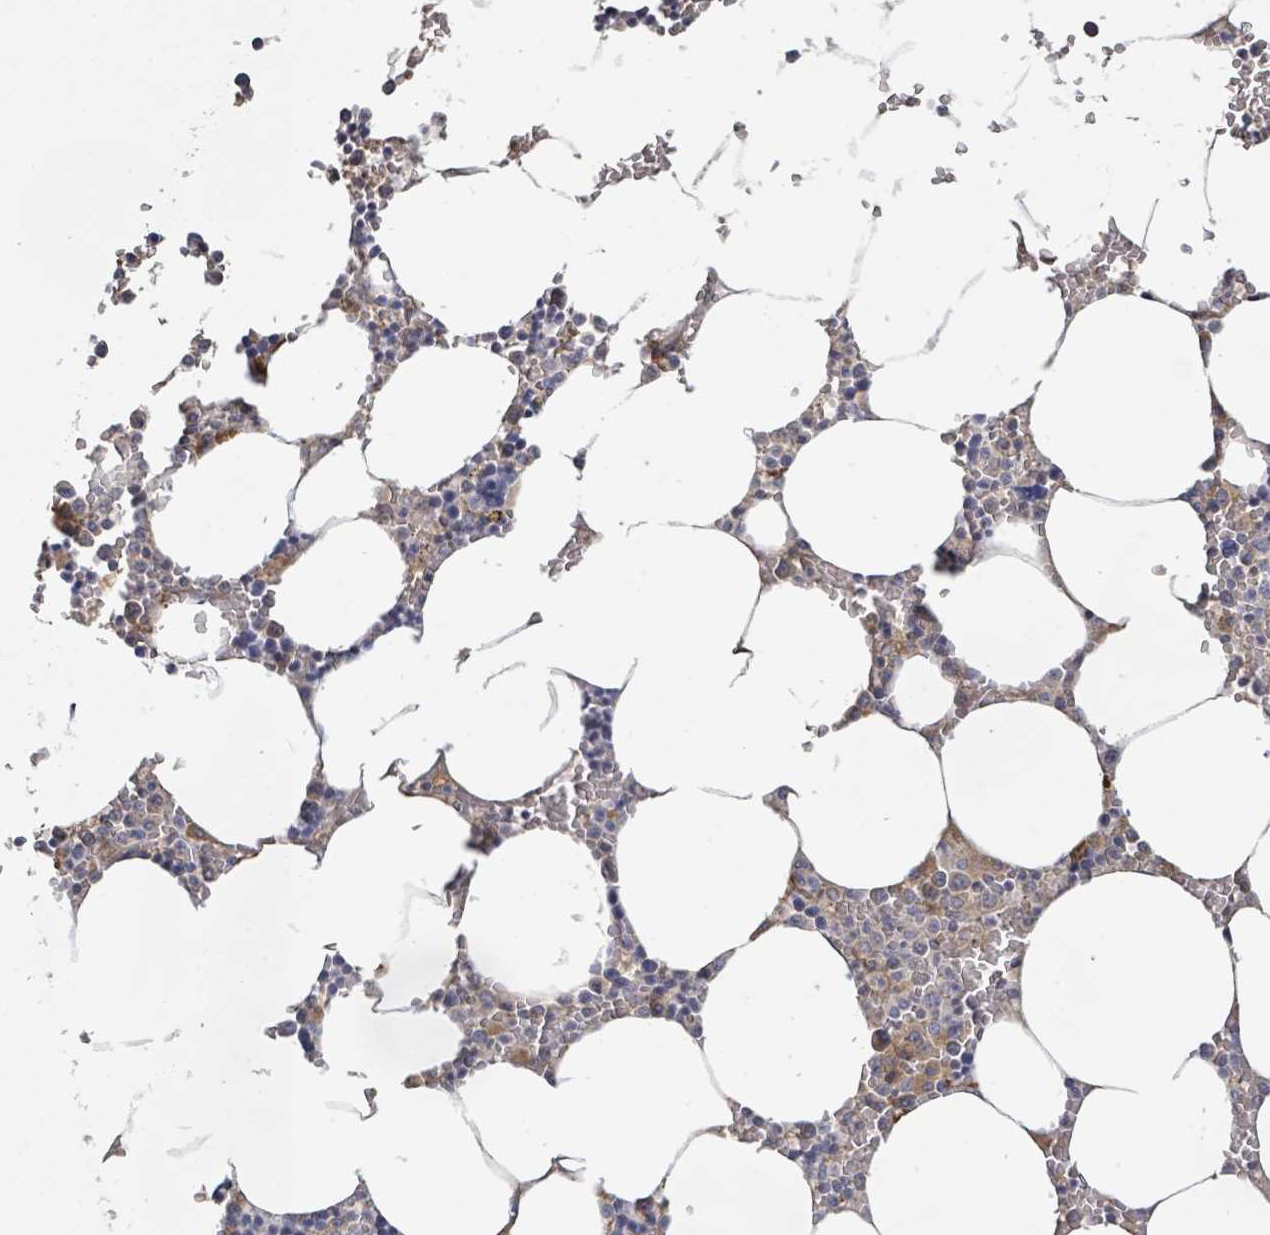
{"staining": {"intensity": "moderate", "quantity": "<25%", "location": "cytoplasmic/membranous"}, "tissue": "bone marrow", "cell_type": "Hematopoietic cells", "image_type": "normal", "snomed": [{"axis": "morphology", "description": "Normal tissue, NOS"}, {"axis": "topography", "description": "Bone marrow"}], "caption": "Immunohistochemical staining of unremarkable bone marrow displays moderate cytoplasmic/membranous protein expression in about <25% of hematopoietic cells.", "gene": "KCNS2", "patient": {"sex": "male", "age": 70}}